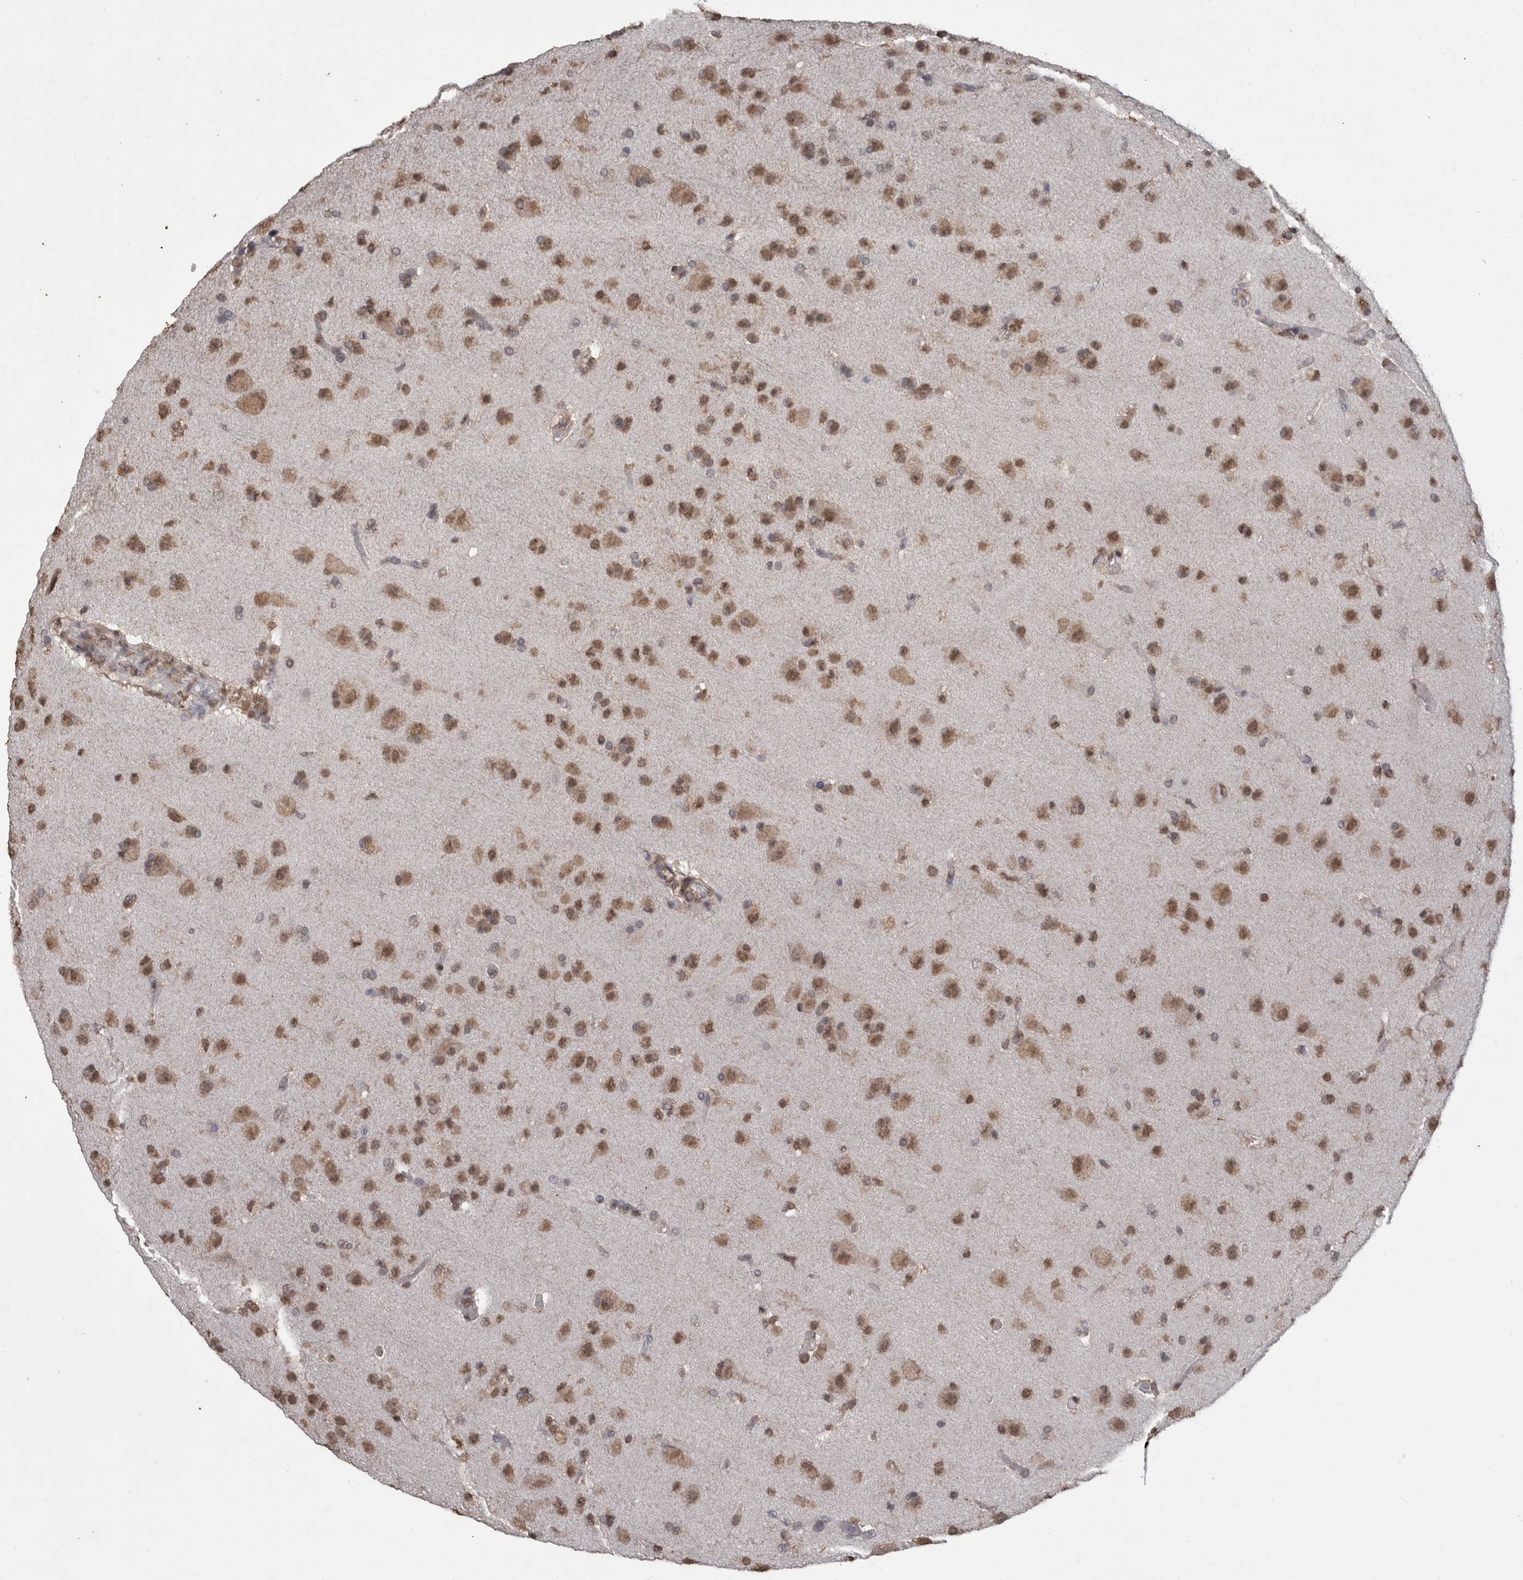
{"staining": {"intensity": "strong", "quantity": ">75%", "location": "cytoplasmic/membranous,nuclear"}, "tissue": "glioma", "cell_type": "Tumor cells", "image_type": "cancer", "snomed": [{"axis": "morphology", "description": "Glioma, malignant, High grade"}, {"axis": "topography", "description": "Brain"}], "caption": "Immunohistochemical staining of human glioma shows high levels of strong cytoplasmic/membranous and nuclear expression in approximately >75% of tumor cells.", "gene": "SMAD7", "patient": {"sex": "male", "age": 72}}